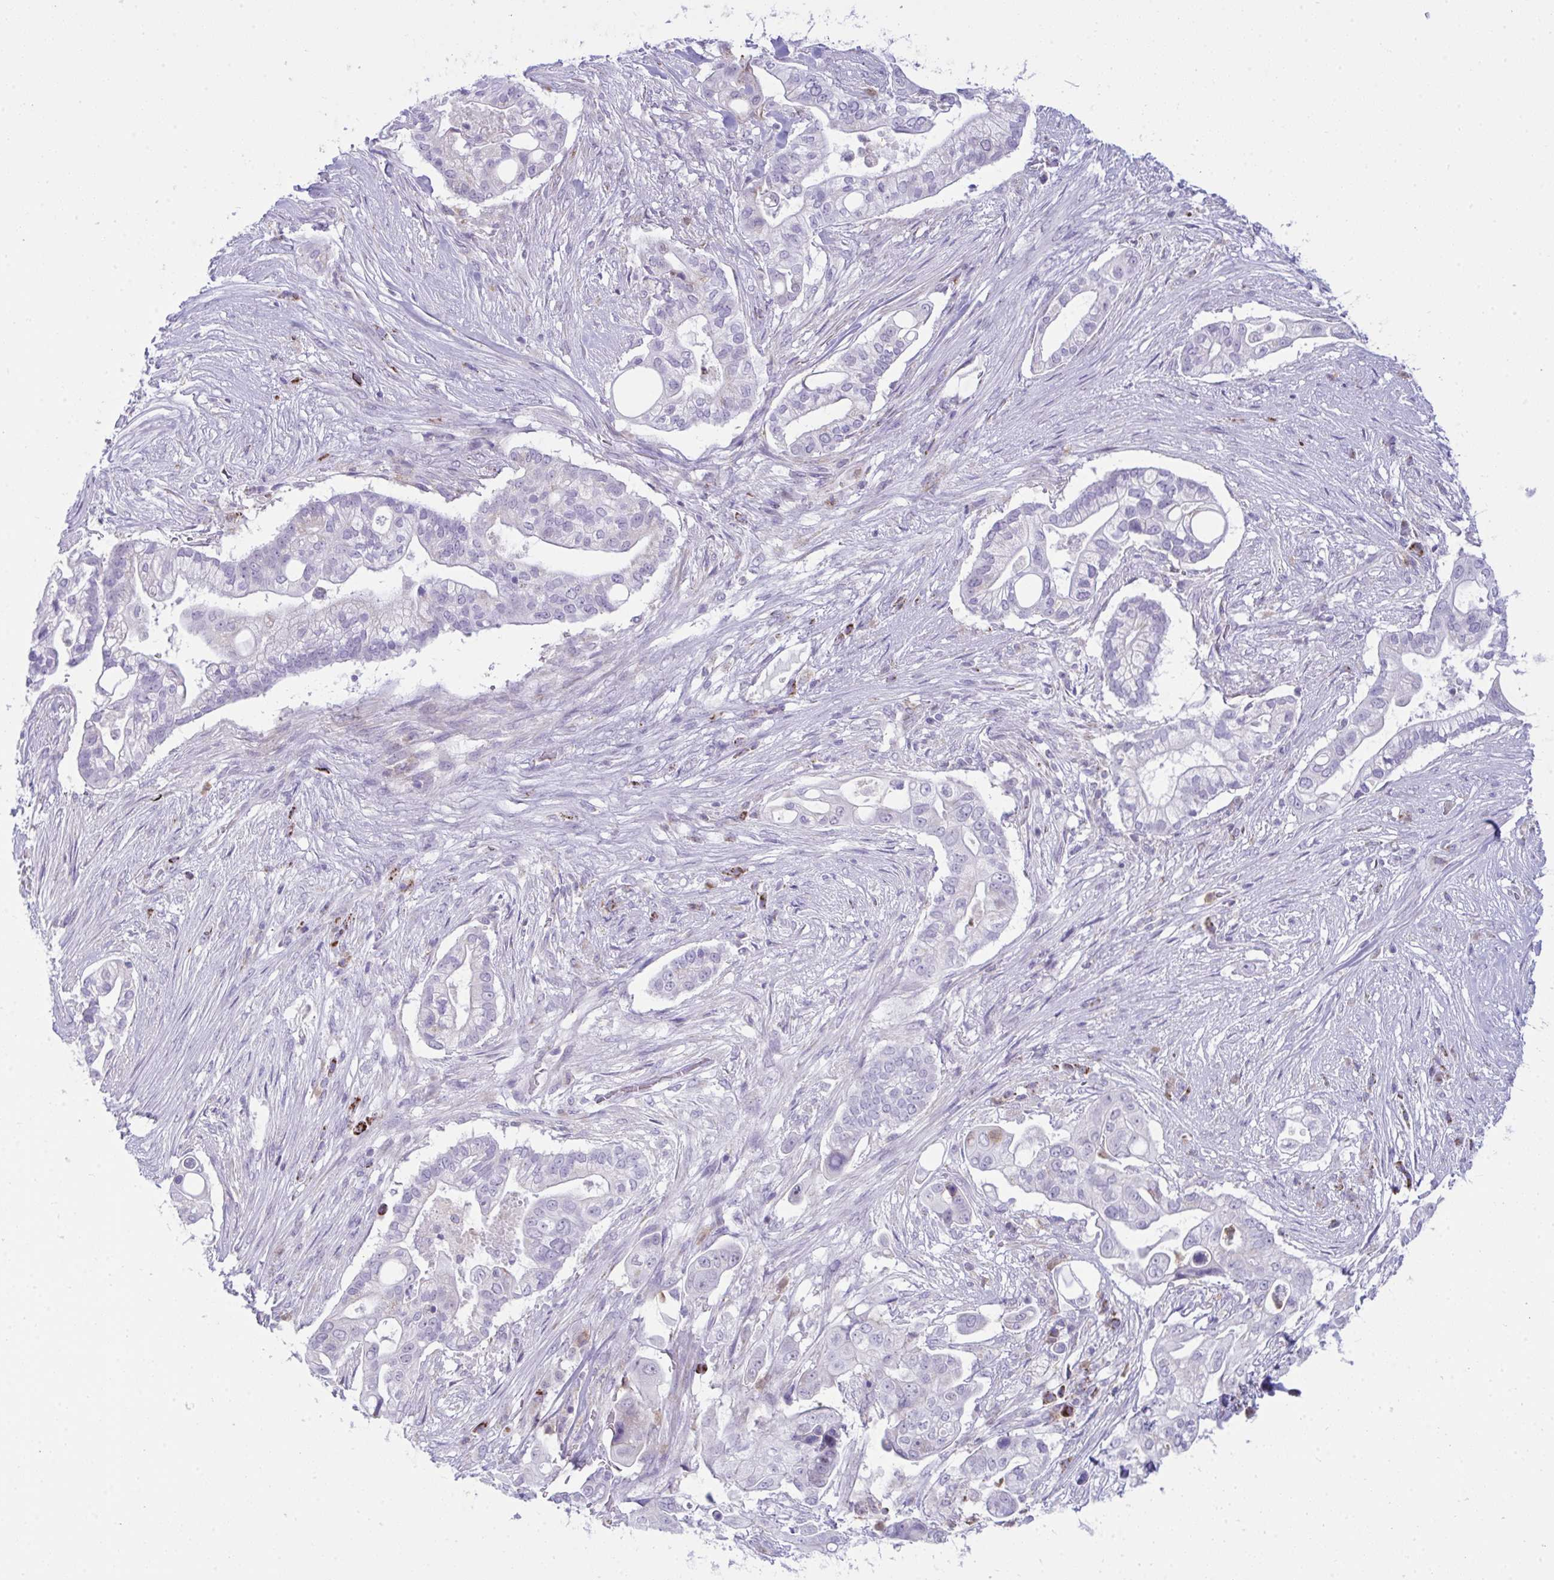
{"staining": {"intensity": "negative", "quantity": "none", "location": "none"}, "tissue": "pancreatic cancer", "cell_type": "Tumor cells", "image_type": "cancer", "snomed": [{"axis": "morphology", "description": "Adenocarcinoma, NOS"}, {"axis": "topography", "description": "Pancreas"}], "caption": "High power microscopy micrograph of an IHC photomicrograph of pancreatic cancer, revealing no significant positivity in tumor cells.", "gene": "PLA2G12B", "patient": {"sex": "female", "age": 69}}